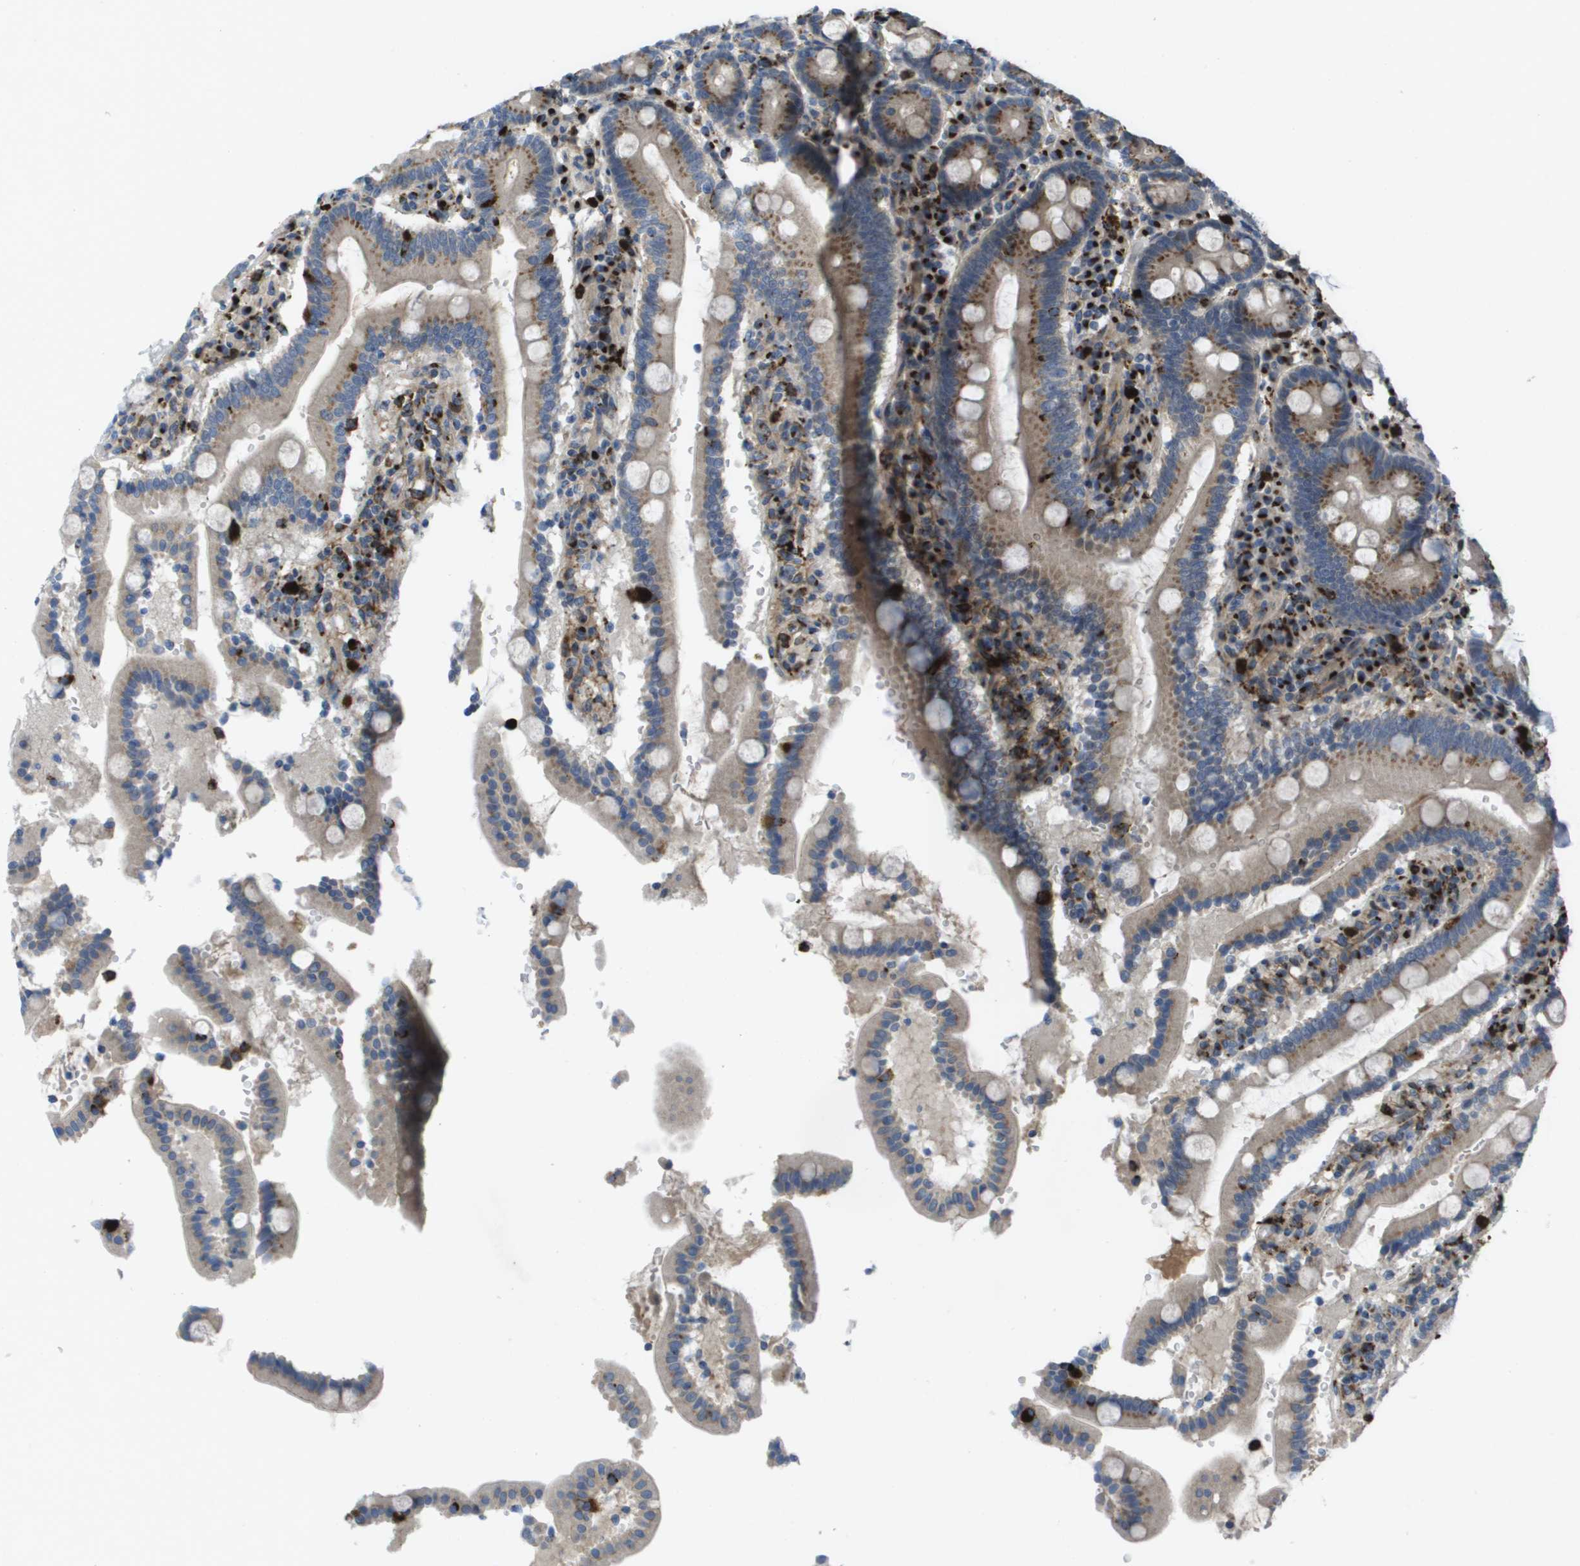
{"staining": {"intensity": "moderate", "quantity": ">75%", "location": "cytoplasmic/membranous"}, "tissue": "duodenum", "cell_type": "Glandular cells", "image_type": "normal", "snomed": [{"axis": "morphology", "description": "Normal tissue, NOS"}, {"axis": "topography", "description": "Small intestine, NOS"}], "caption": "High-power microscopy captured an immunohistochemistry photomicrograph of benign duodenum, revealing moderate cytoplasmic/membranous staining in approximately >75% of glandular cells. Nuclei are stained in blue.", "gene": "QSOX2", "patient": {"sex": "female", "age": 71}}